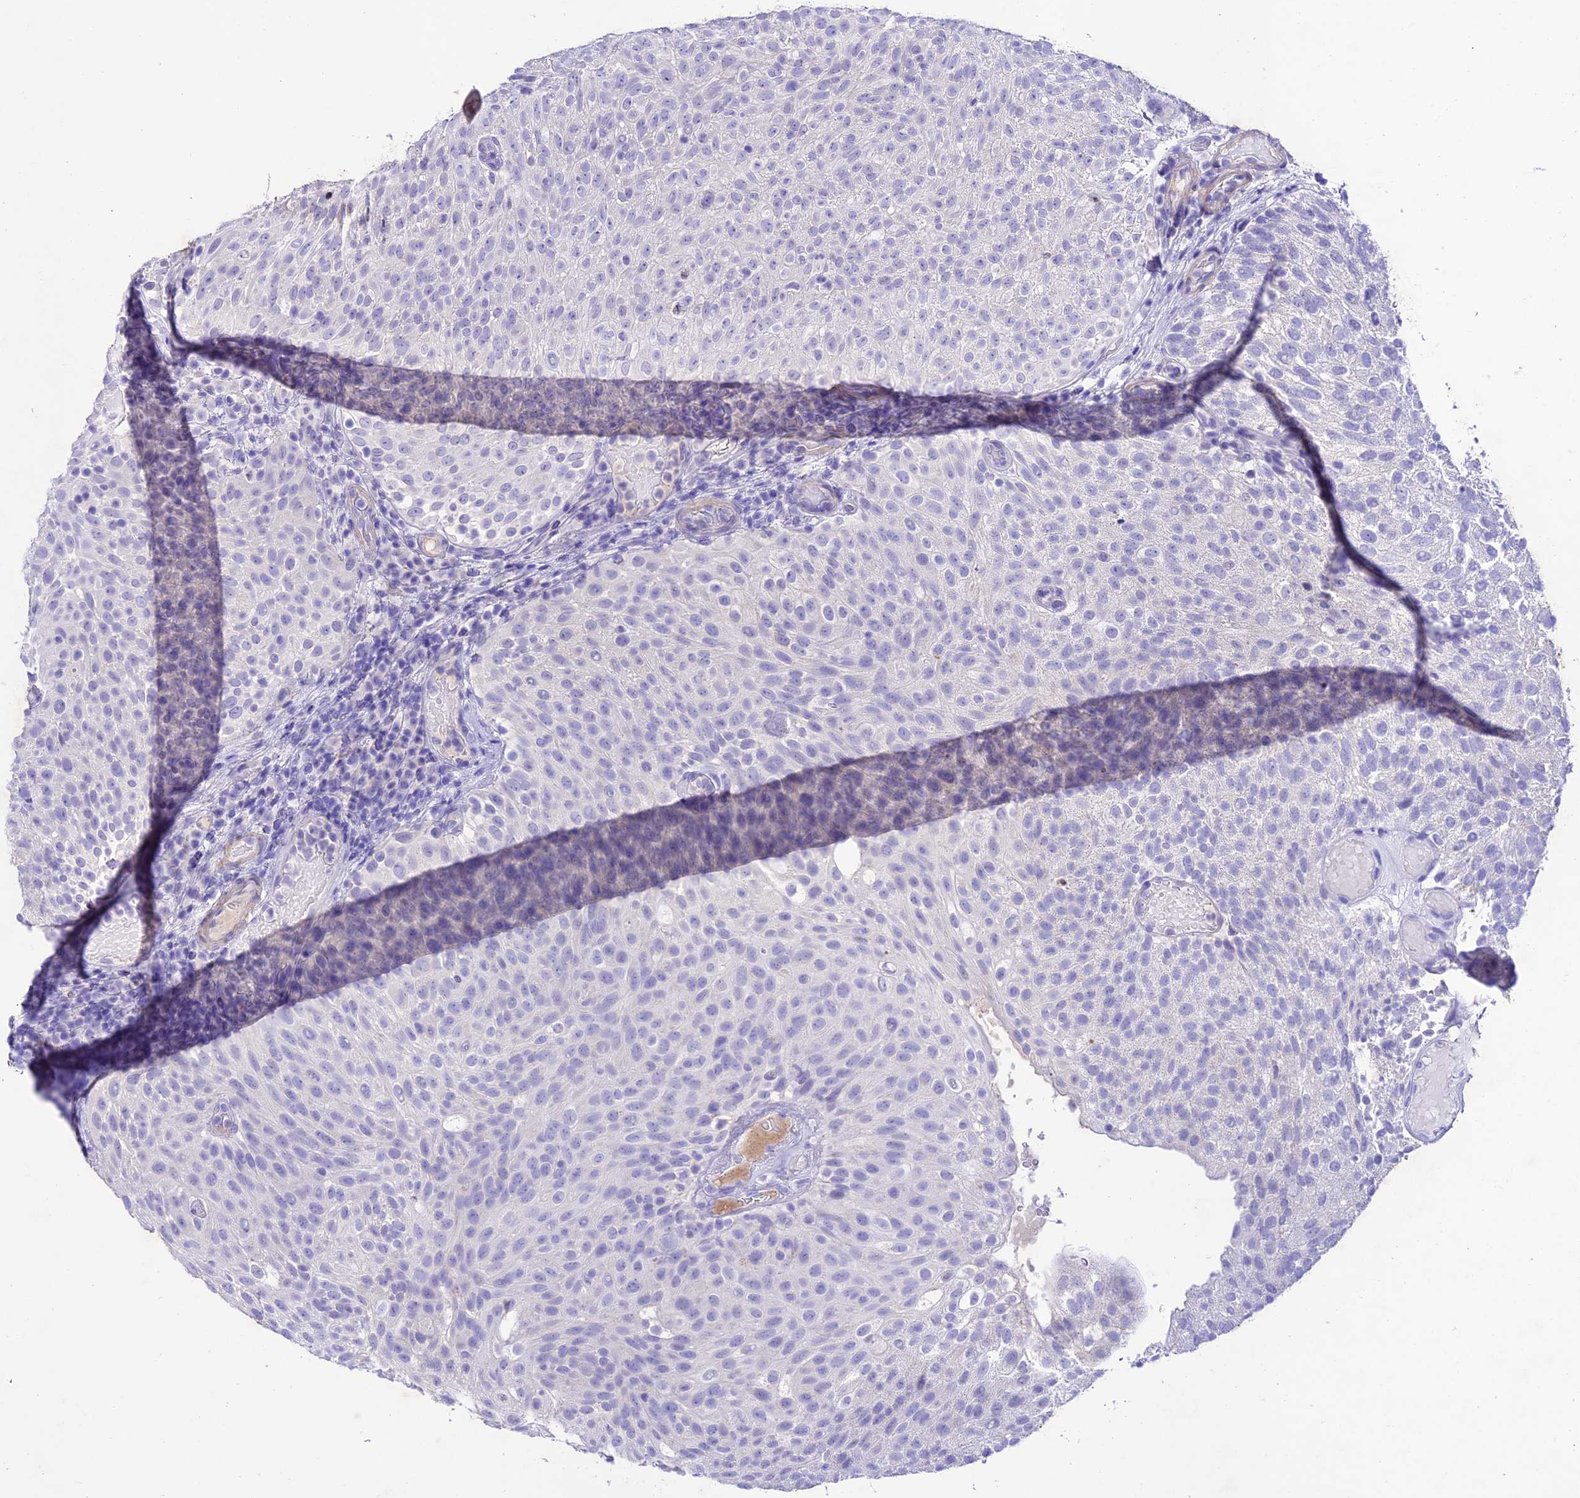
{"staining": {"intensity": "negative", "quantity": "none", "location": "none"}, "tissue": "urothelial cancer", "cell_type": "Tumor cells", "image_type": "cancer", "snomed": [{"axis": "morphology", "description": "Urothelial carcinoma, Low grade"}, {"axis": "topography", "description": "Urinary bladder"}], "caption": "Micrograph shows no protein positivity in tumor cells of urothelial cancer tissue.", "gene": "NLRP6", "patient": {"sex": "male", "age": 78}}